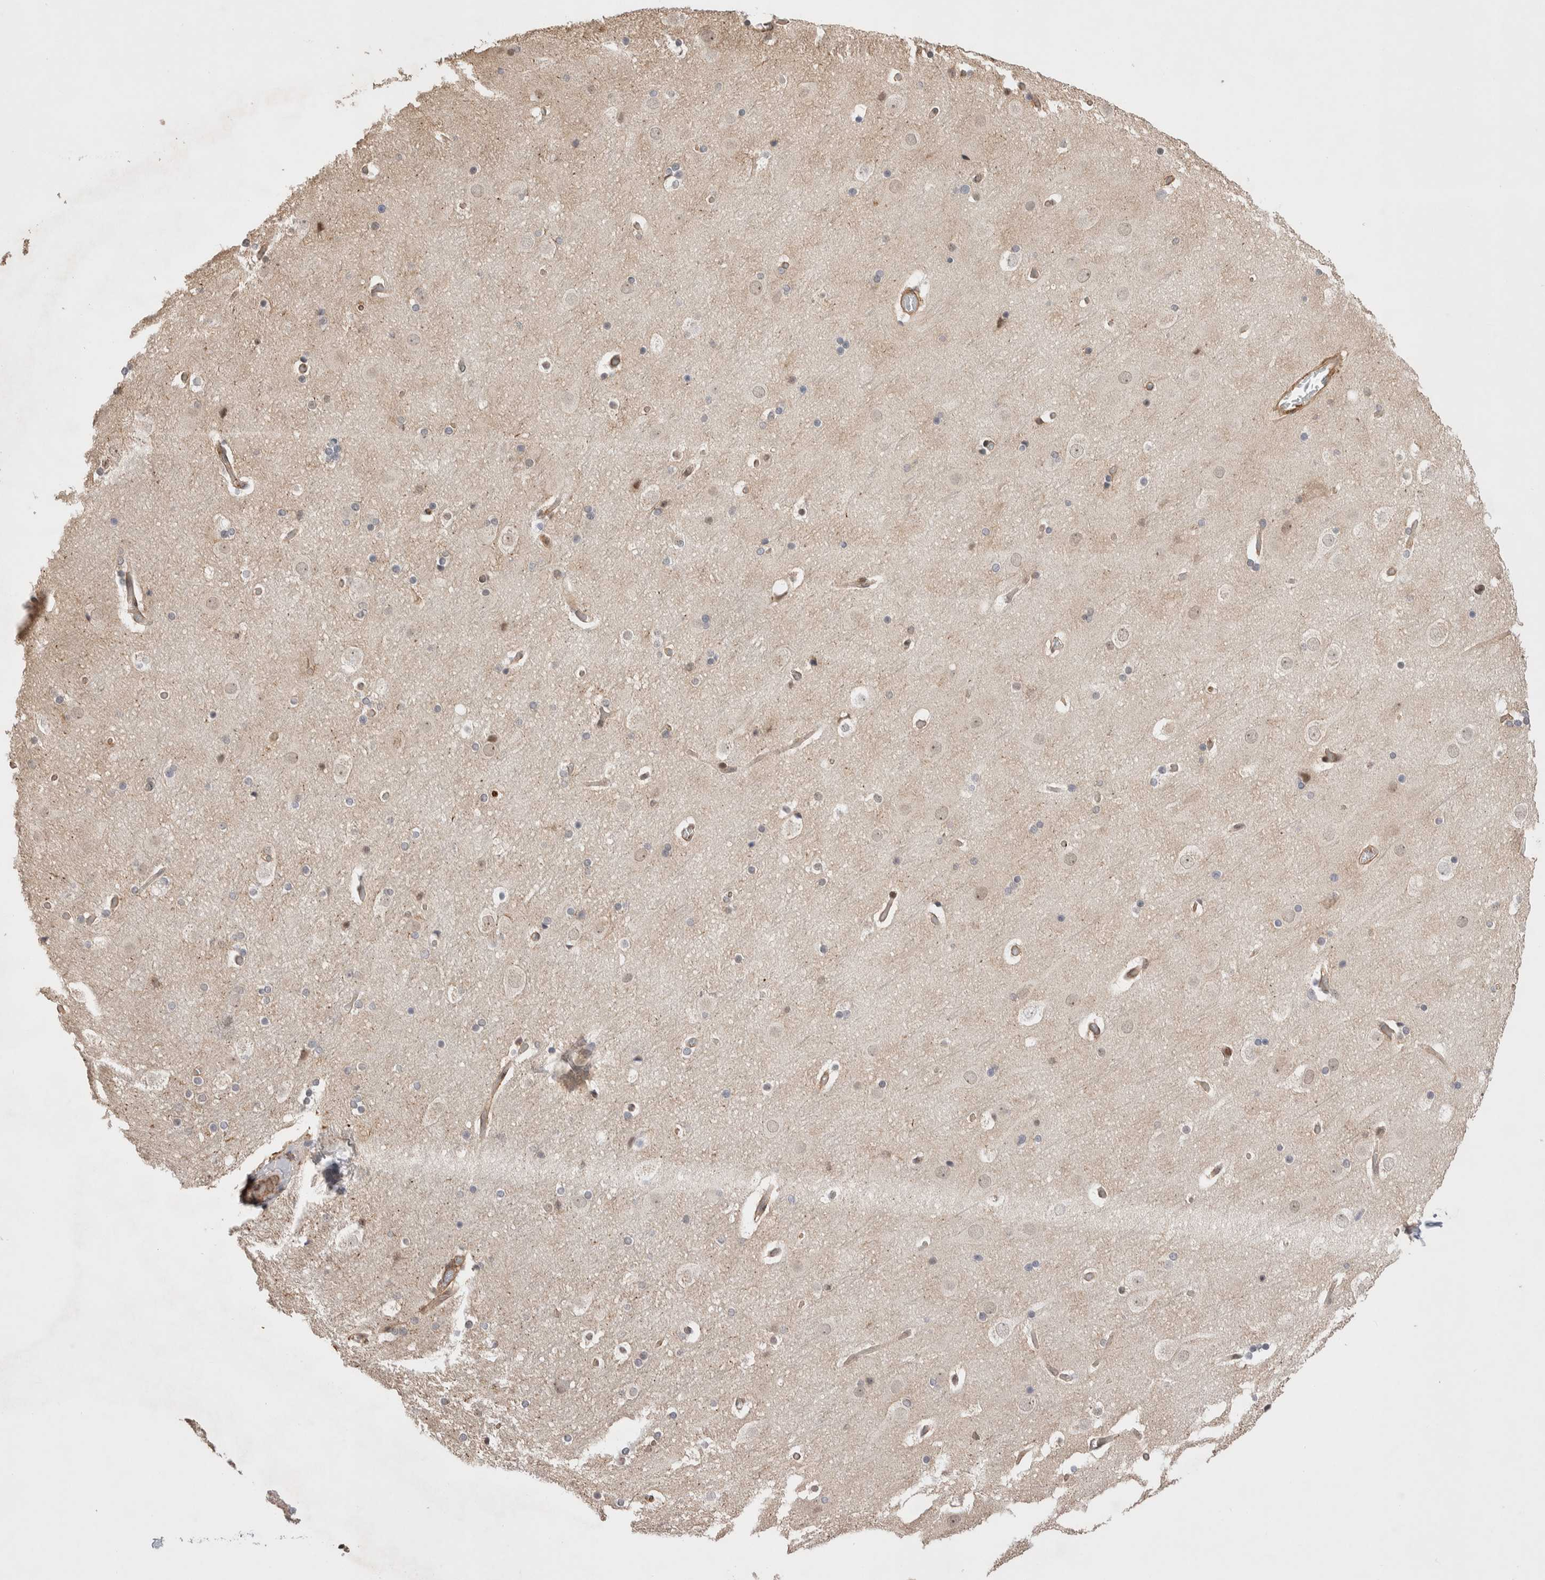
{"staining": {"intensity": "moderate", "quantity": ">75%", "location": "cytoplasmic/membranous"}, "tissue": "cerebral cortex", "cell_type": "Endothelial cells", "image_type": "normal", "snomed": [{"axis": "morphology", "description": "Normal tissue, NOS"}, {"axis": "topography", "description": "Cerebral cortex"}], "caption": "A brown stain labels moderate cytoplasmic/membranous positivity of a protein in endothelial cells of unremarkable cerebral cortex.", "gene": "ZNF704", "patient": {"sex": "male", "age": 57}}